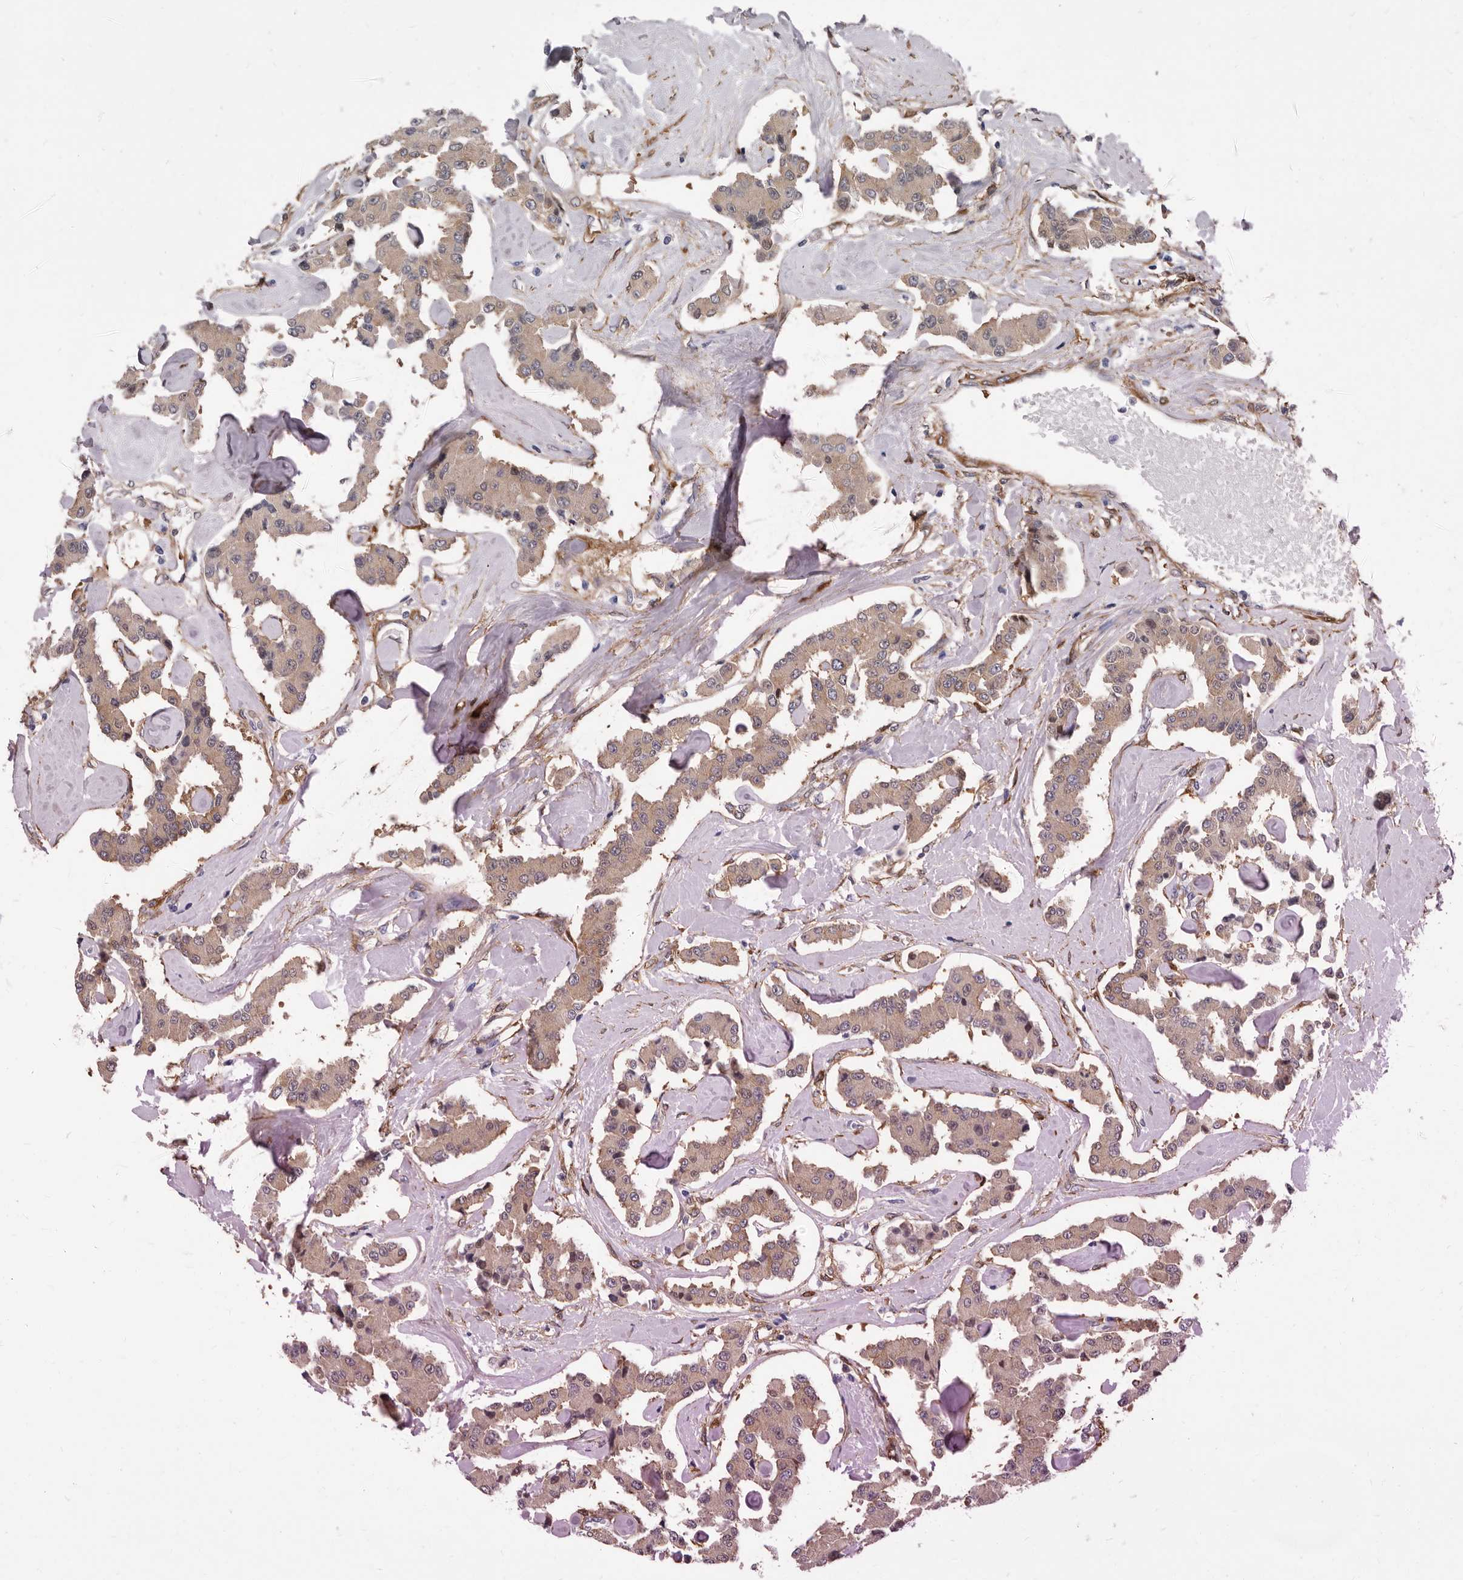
{"staining": {"intensity": "negative", "quantity": "none", "location": "none"}, "tissue": "carcinoid", "cell_type": "Tumor cells", "image_type": "cancer", "snomed": [{"axis": "morphology", "description": "Carcinoid, malignant, NOS"}, {"axis": "topography", "description": "Pancreas"}], "caption": "Tumor cells are negative for protein expression in human malignant carcinoid. The staining is performed using DAB brown chromogen with nuclei counter-stained in using hematoxylin.", "gene": "ENAH", "patient": {"sex": "male", "age": 41}}